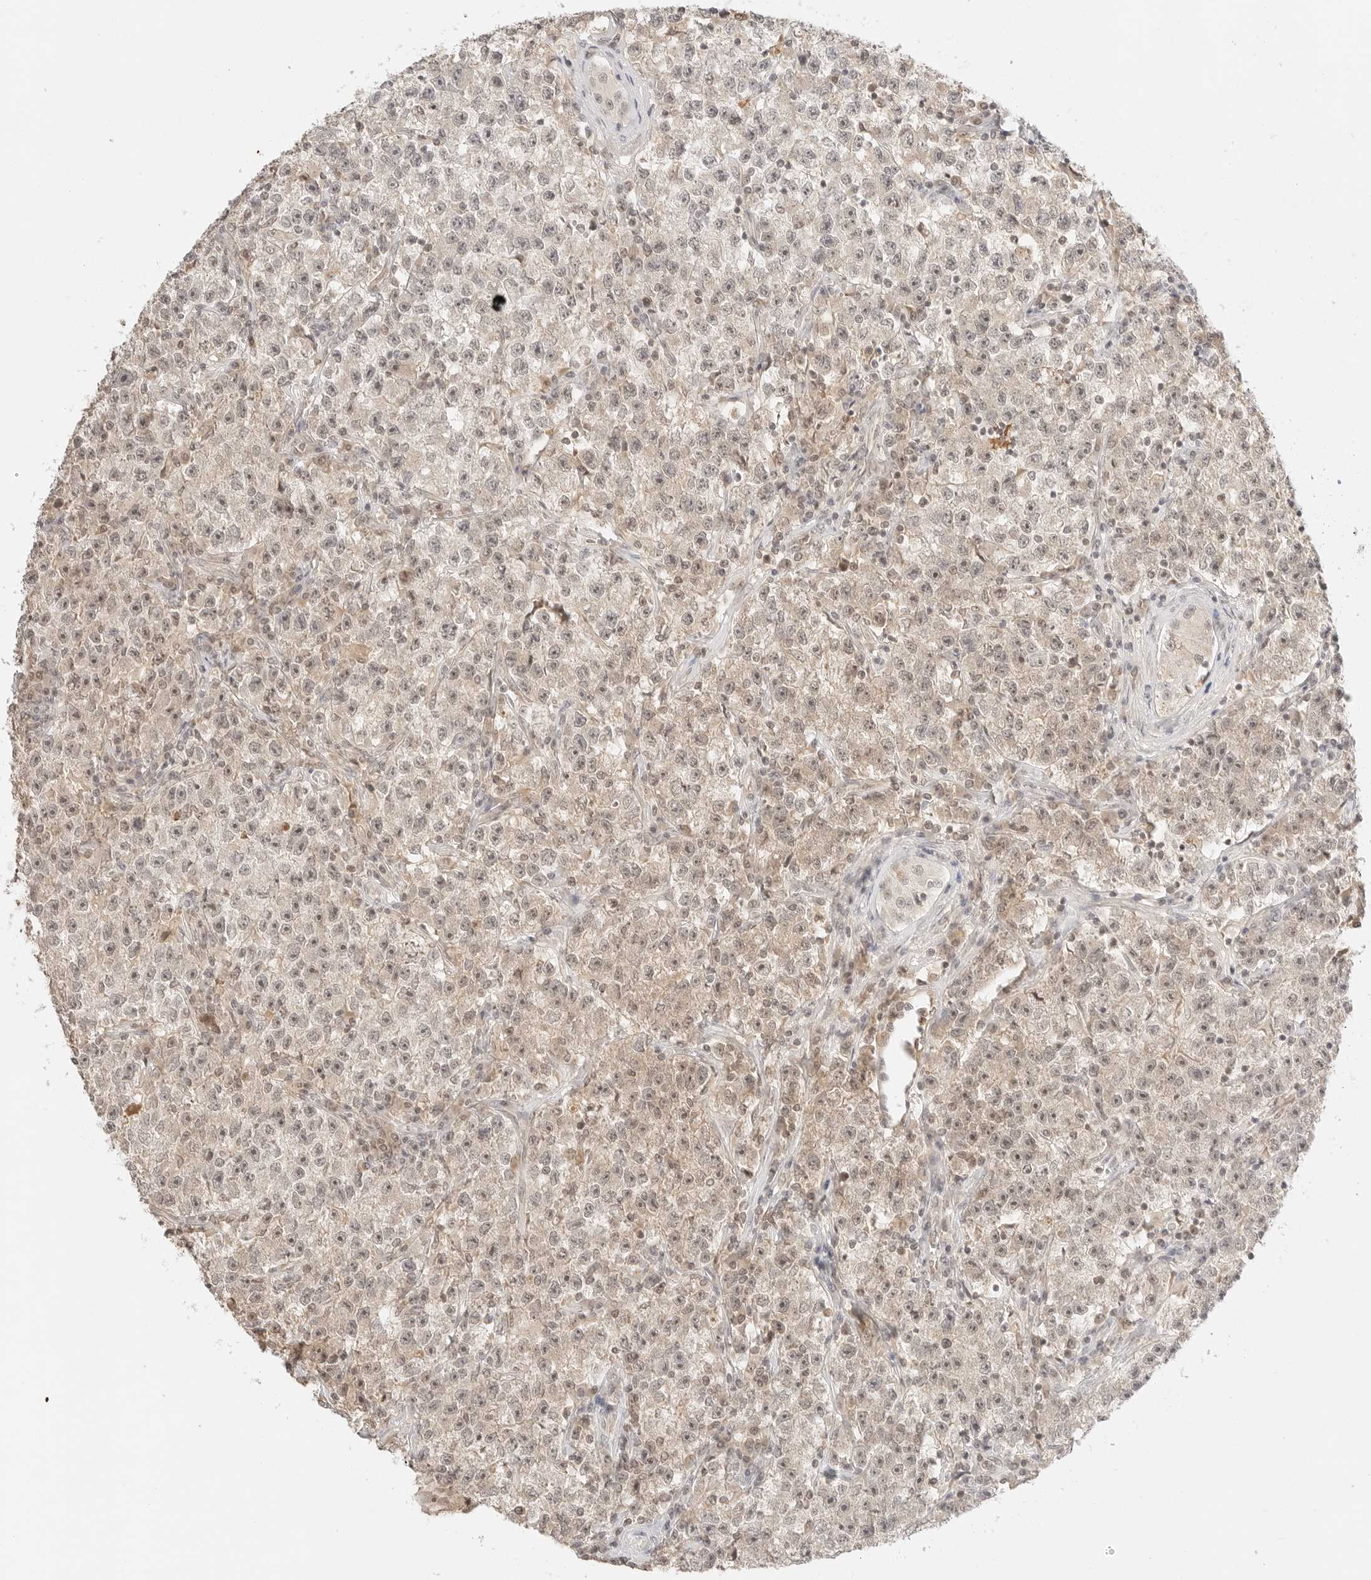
{"staining": {"intensity": "weak", "quantity": ">75%", "location": "cytoplasmic/membranous,nuclear"}, "tissue": "testis cancer", "cell_type": "Tumor cells", "image_type": "cancer", "snomed": [{"axis": "morphology", "description": "Seminoma, NOS"}, {"axis": "topography", "description": "Testis"}], "caption": "Protein staining of testis cancer (seminoma) tissue shows weak cytoplasmic/membranous and nuclear staining in about >75% of tumor cells.", "gene": "RPS6KL1", "patient": {"sex": "male", "age": 22}}